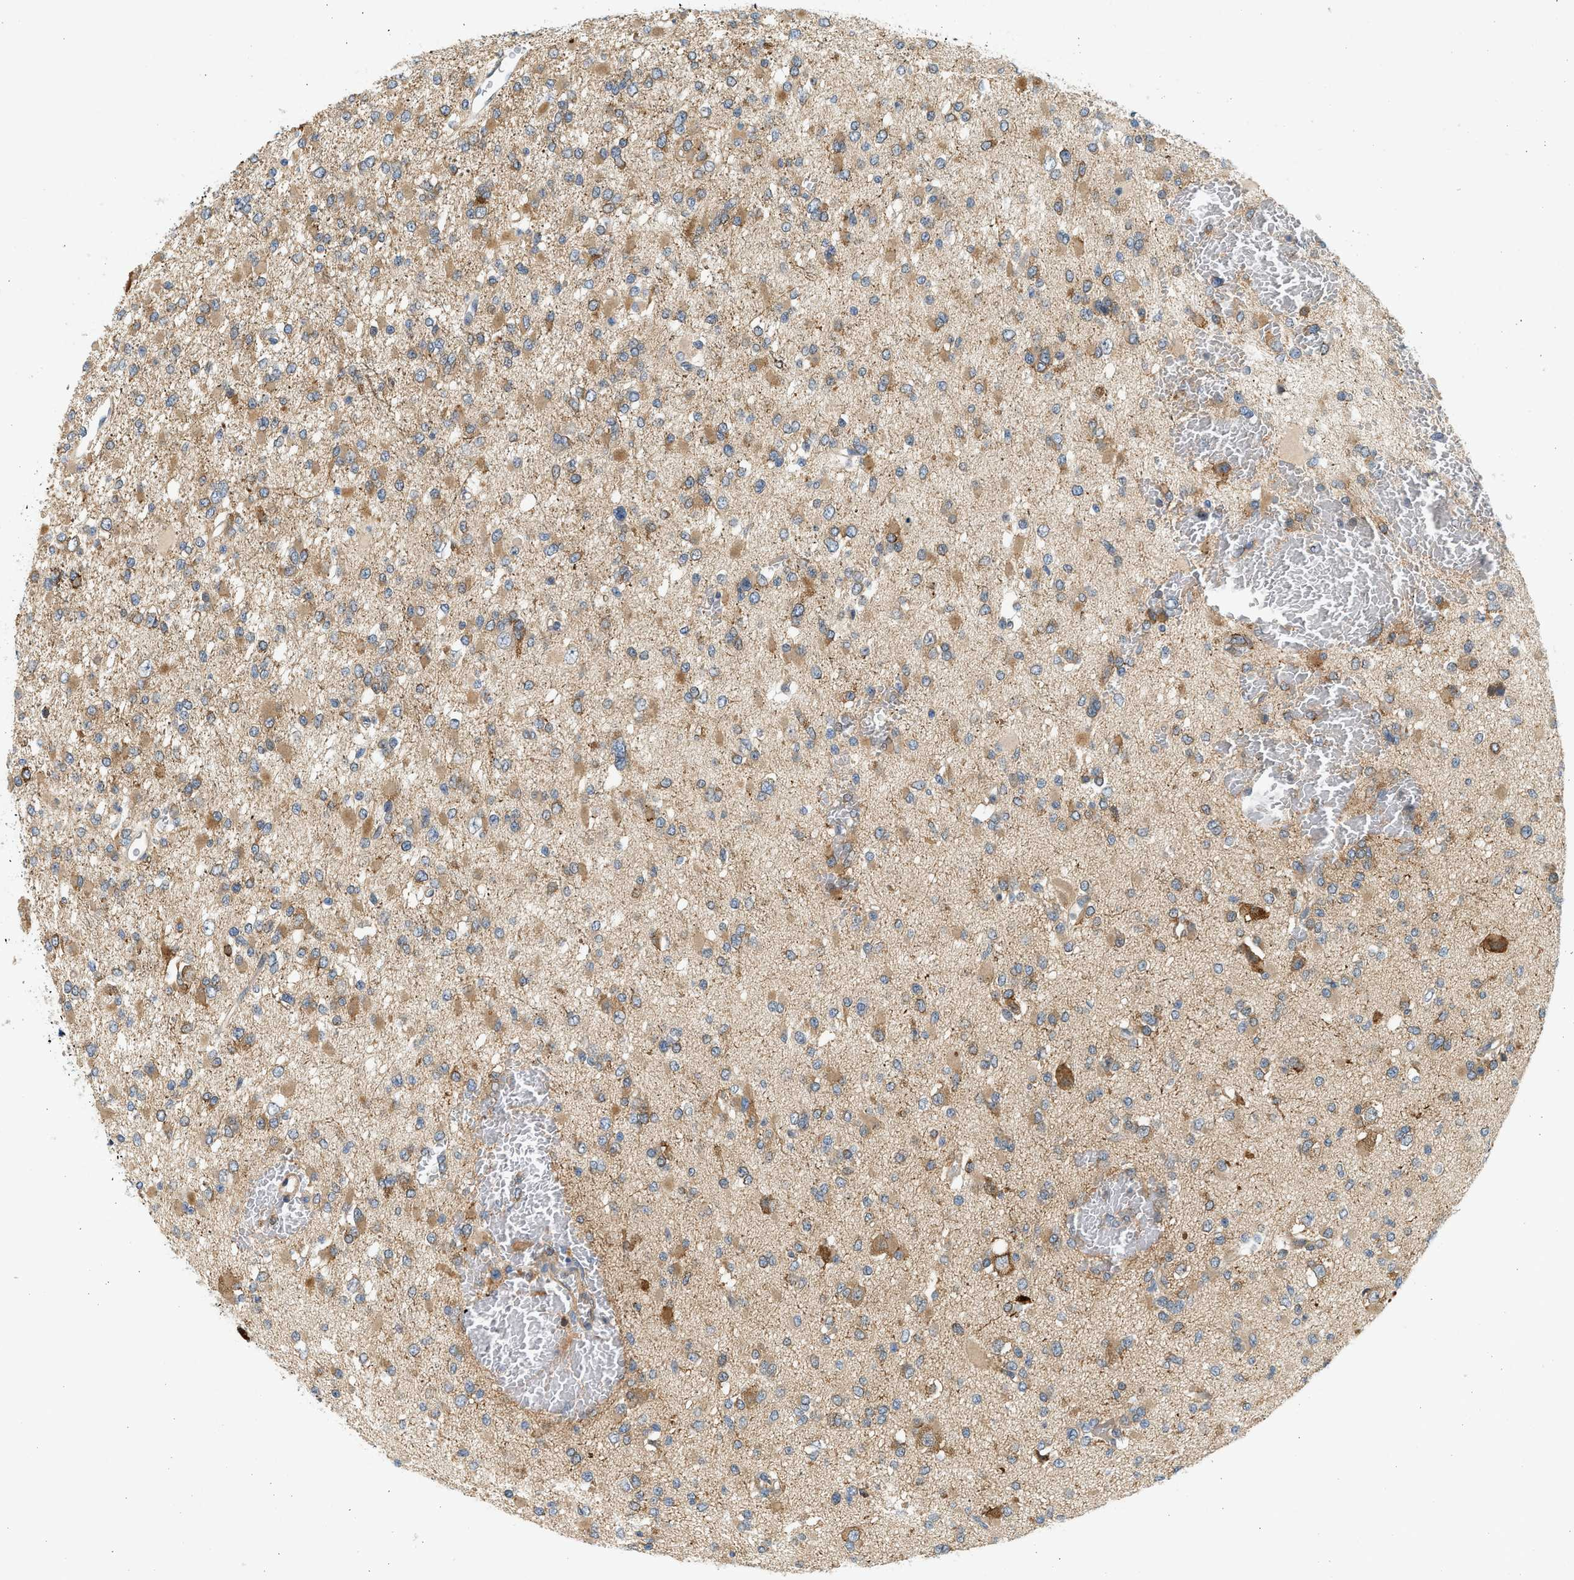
{"staining": {"intensity": "moderate", "quantity": ">75%", "location": "cytoplasmic/membranous"}, "tissue": "glioma", "cell_type": "Tumor cells", "image_type": "cancer", "snomed": [{"axis": "morphology", "description": "Glioma, malignant, Low grade"}, {"axis": "topography", "description": "Brain"}], "caption": "Immunohistochemistry (IHC) histopathology image of neoplastic tissue: human low-grade glioma (malignant) stained using immunohistochemistry displays medium levels of moderate protein expression localized specifically in the cytoplasmic/membranous of tumor cells, appearing as a cytoplasmic/membranous brown color.", "gene": "KDELR2", "patient": {"sex": "female", "age": 22}}